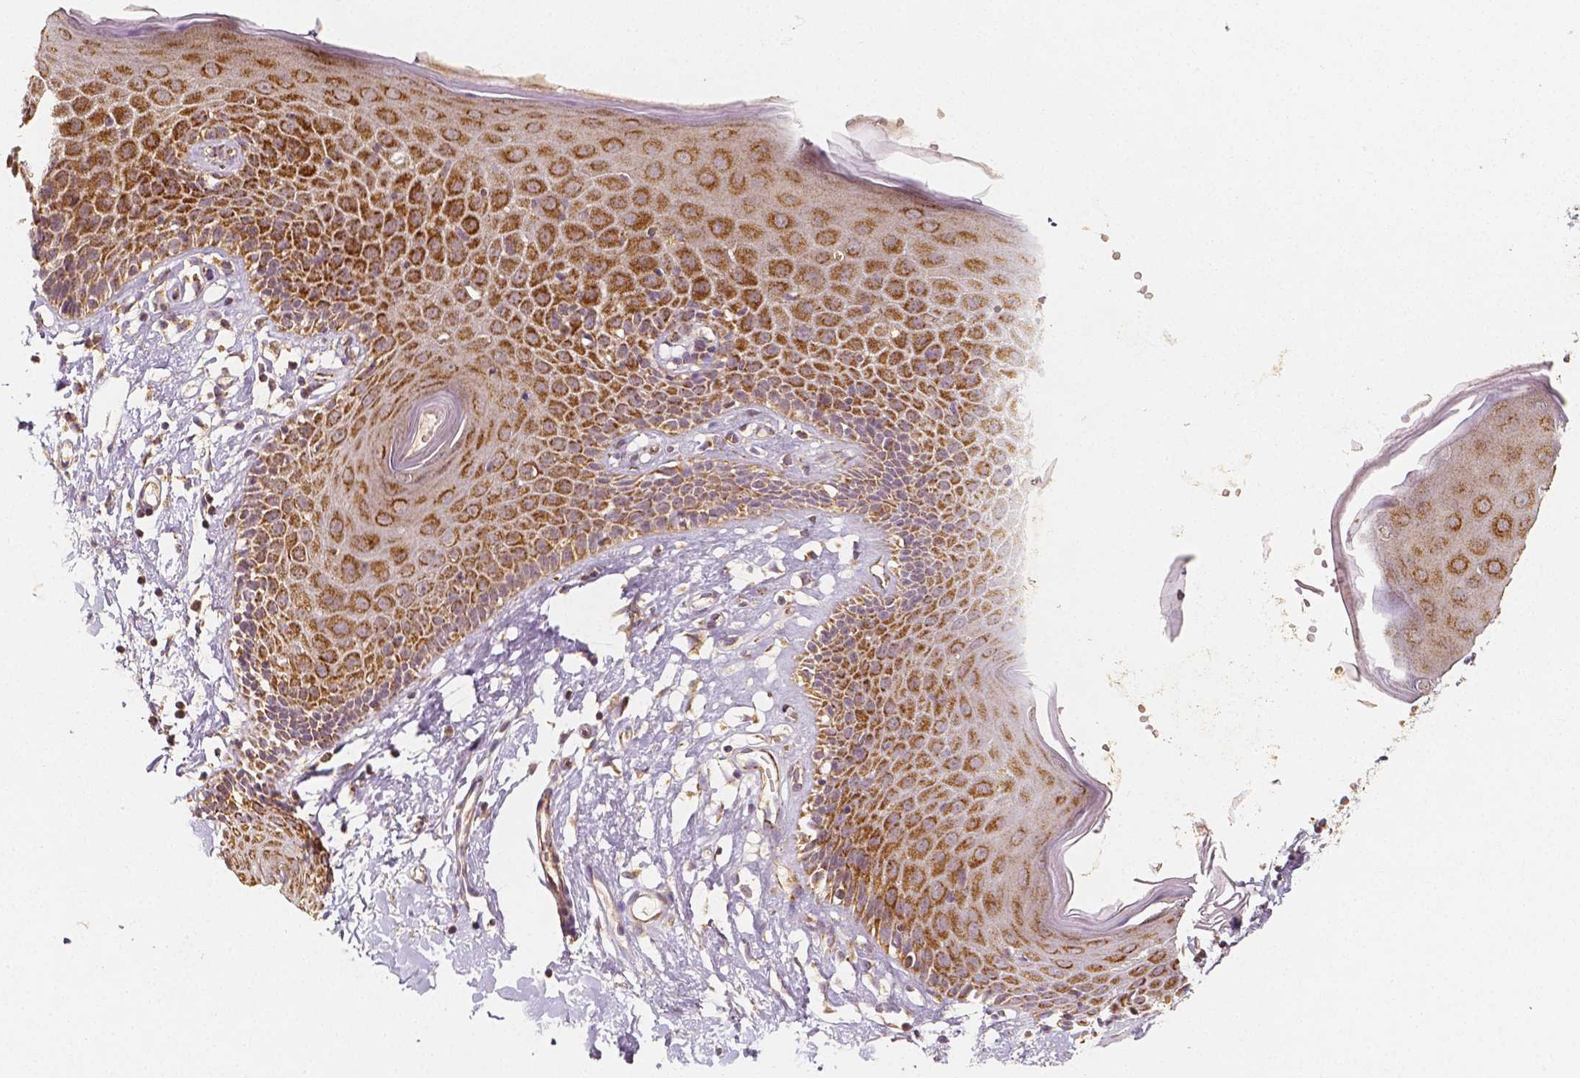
{"staining": {"intensity": "moderate", "quantity": ">75%", "location": "cytoplasmic/membranous"}, "tissue": "skin", "cell_type": "Epidermal cells", "image_type": "normal", "snomed": [{"axis": "morphology", "description": "Normal tissue, NOS"}, {"axis": "topography", "description": "Vulva"}], "caption": "This is a histology image of IHC staining of normal skin, which shows moderate expression in the cytoplasmic/membranous of epidermal cells.", "gene": "PGAM5", "patient": {"sex": "female", "age": 68}}